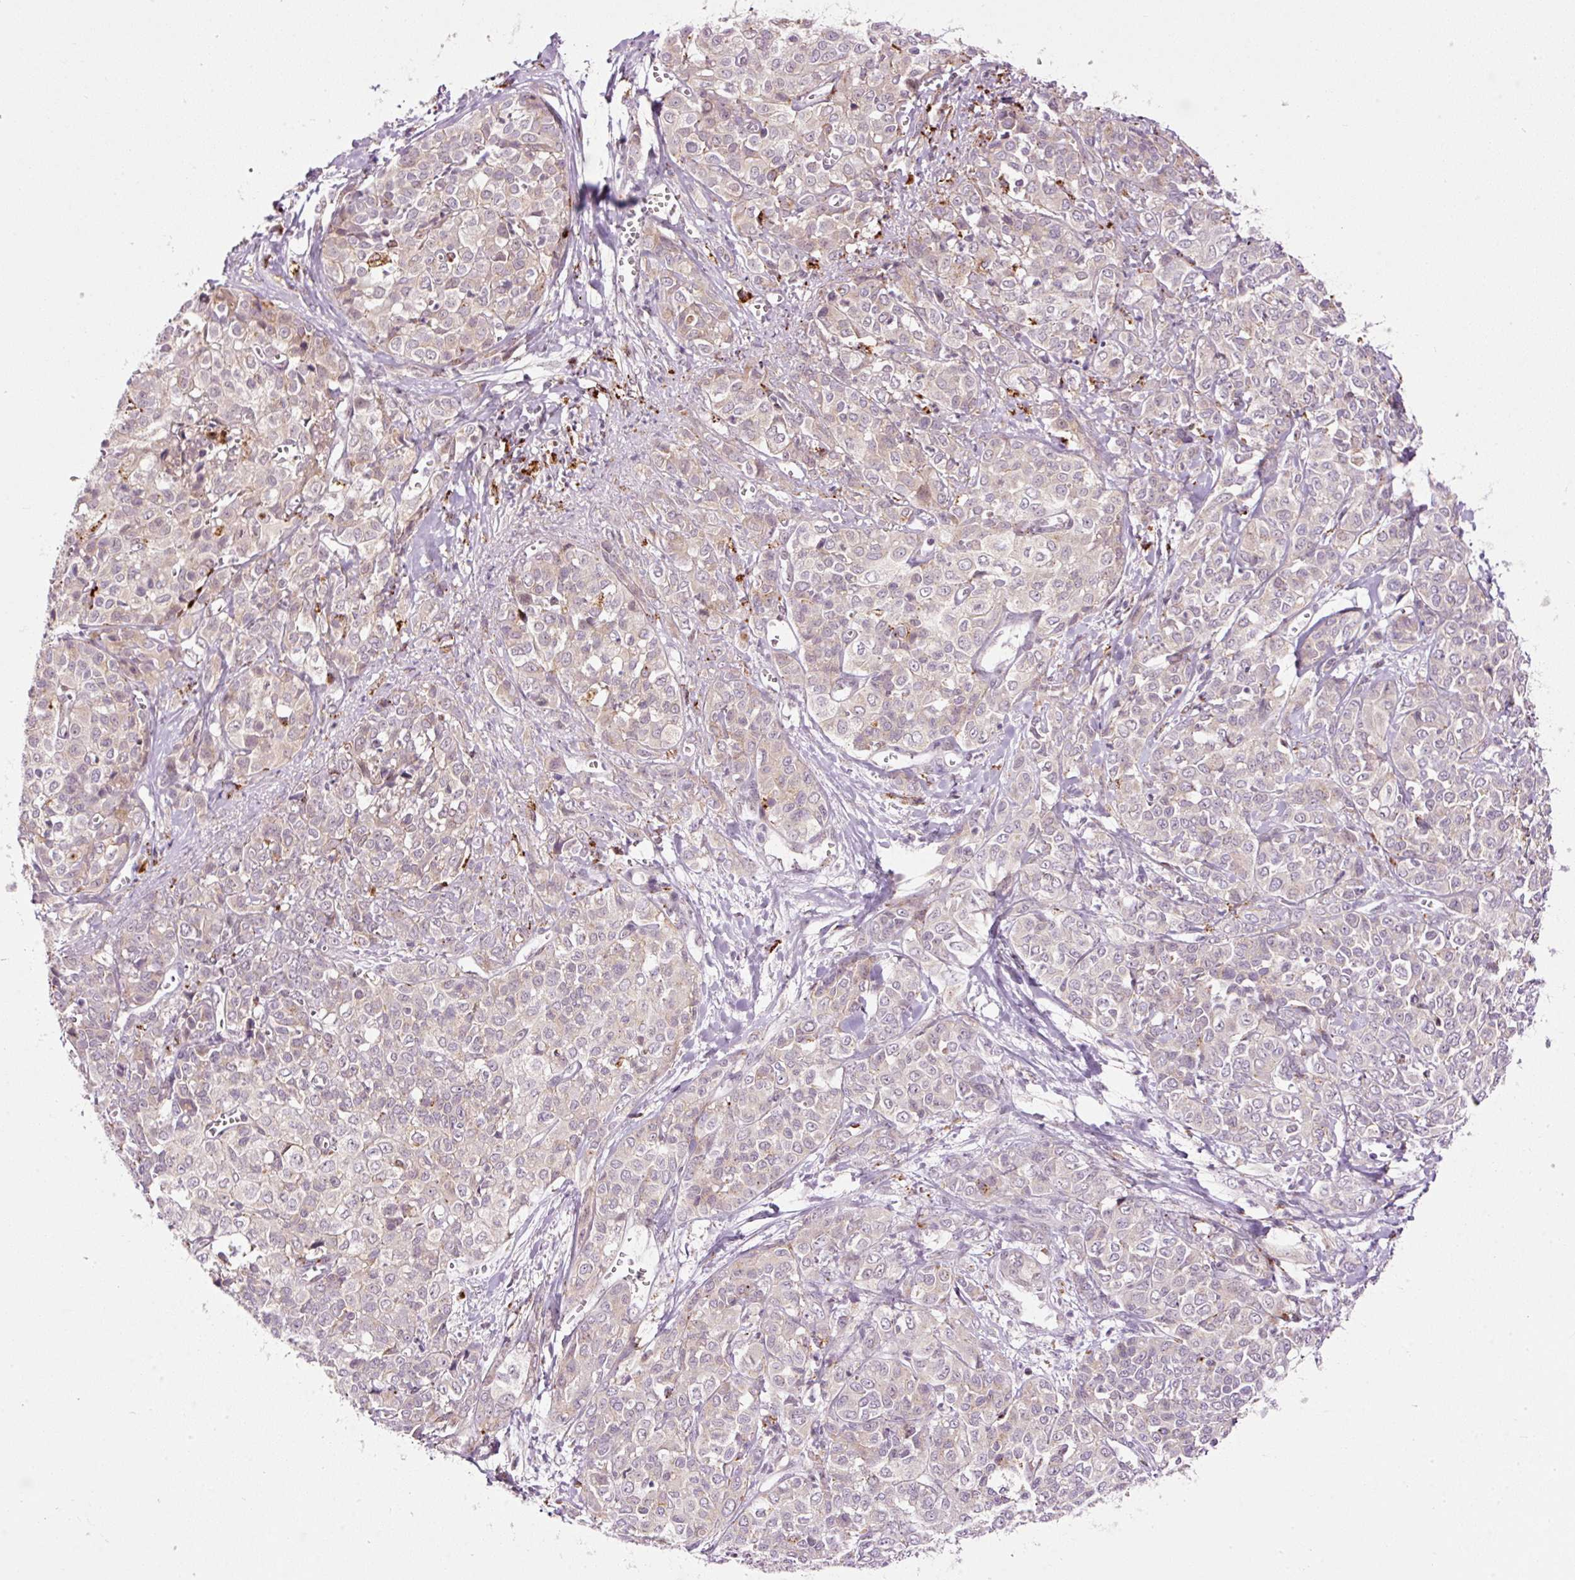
{"staining": {"intensity": "weak", "quantity": ">75%", "location": "cytoplasmic/membranous"}, "tissue": "liver cancer", "cell_type": "Tumor cells", "image_type": "cancer", "snomed": [{"axis": "morphology", "description": "Cholangiocarcinoma"}, {"axis": "topography", "description": "Liver"}], "caption": "Immunohistochemistry (IHC) histopathology image of human liver cancer (cholangiocarcinoma) stained for a protein (brown), which reveals low levels of weak cytoplasmic/membranous expression in about >75% of tumor cells.", "gene": "ZNF639", "patient": {"sex": "female", "age": 77}}